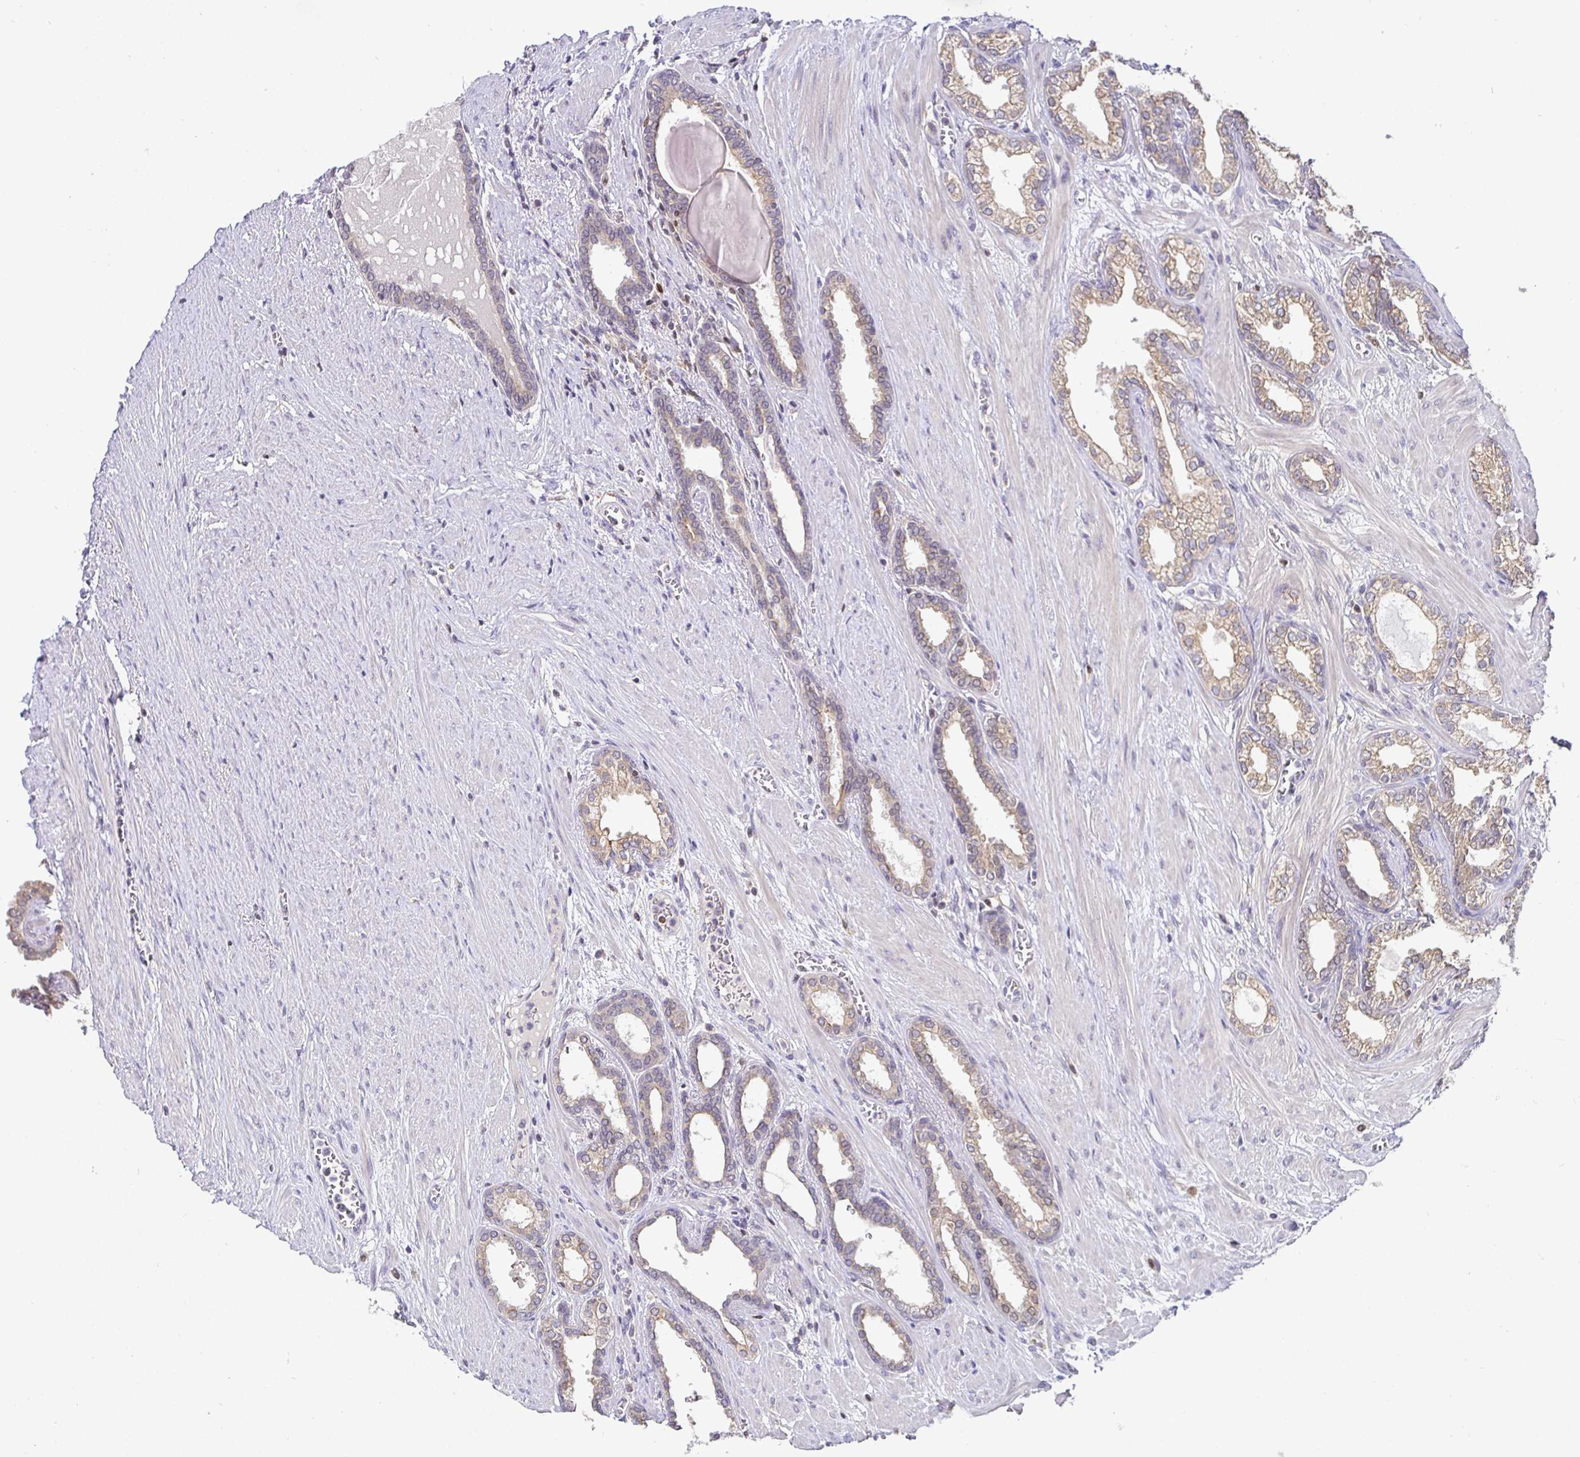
{"staining": {"intensity": "moderate", "quantity": ">75%", "location": "cytoplasmic/membranous"}, "tissue": "prostate cancer", "cell_type": "Tumor cells", "image_type": "cancer", "snomed": [{"axis": "morphology", "description": "Adenocarcinoma, High grade"}, {"axis": "topography", "description": "Prostate"}], "caption": "Moderate cytoplasmic/membranous positivity is seen in about >75% of tumor cells in prostate cancer (adenocarcinoma (high-grade)).", "gene": "SATB1", "patient": {"sex": "male", "age": 60}}